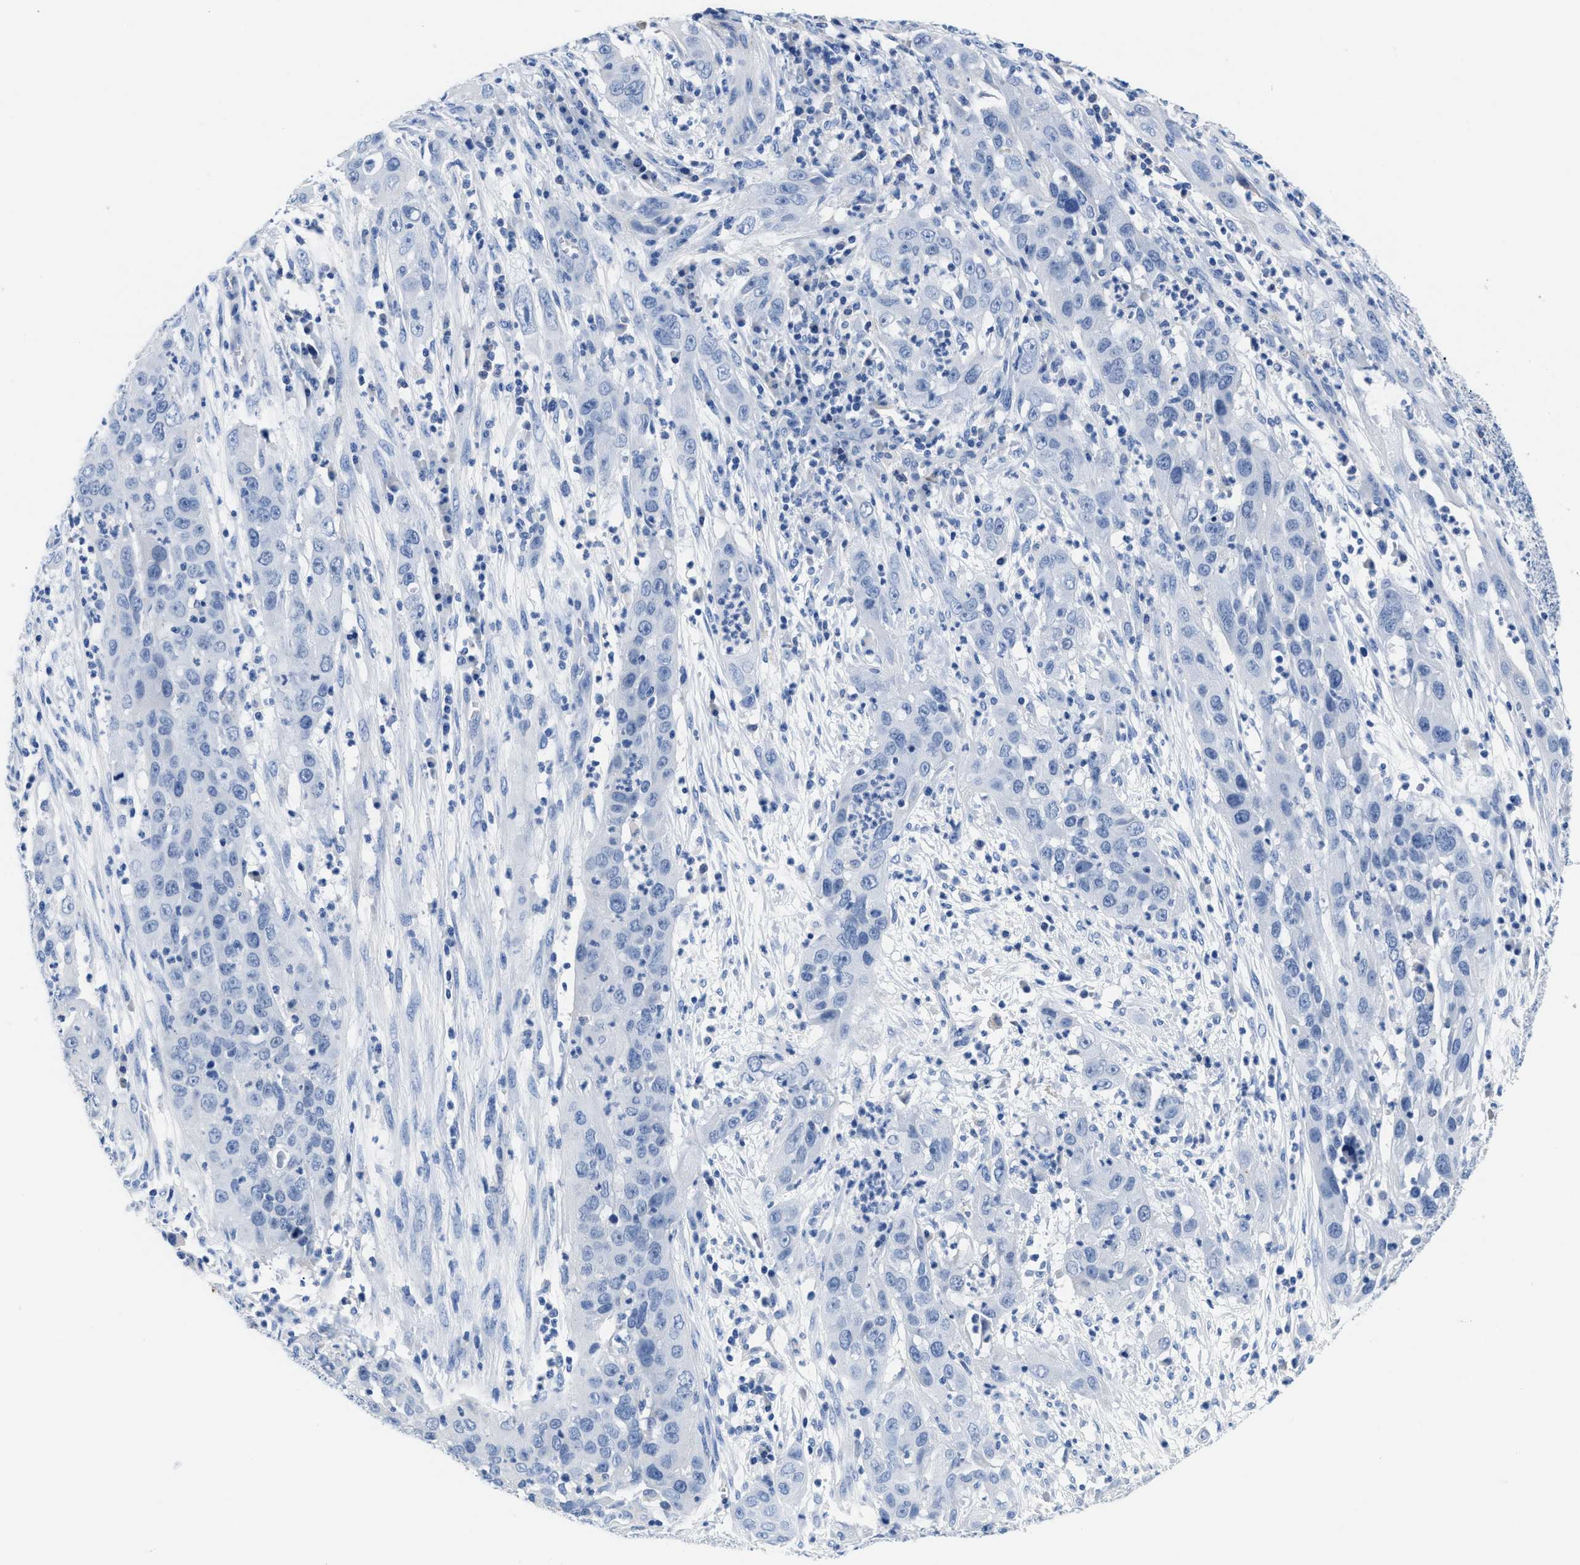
{"staining": {"intensity": "negative", "quantity": "none", "location": "none"}, "tissue": "cervical cancer", "cell_type": "Tumor cells", "image_type": "cancer", "snomed": [{"axis": "morphology", "description": "Squamous cell carcinoma, NOS"}, {"axis": "topography", "description": "Cervix"}], "caption": "Micrograph shows no significant protein expression in tumor cells of cervical squamous cell carcinoma.", "gene": "SLFN13", "patient": {"sex": "female", "age": 32}}